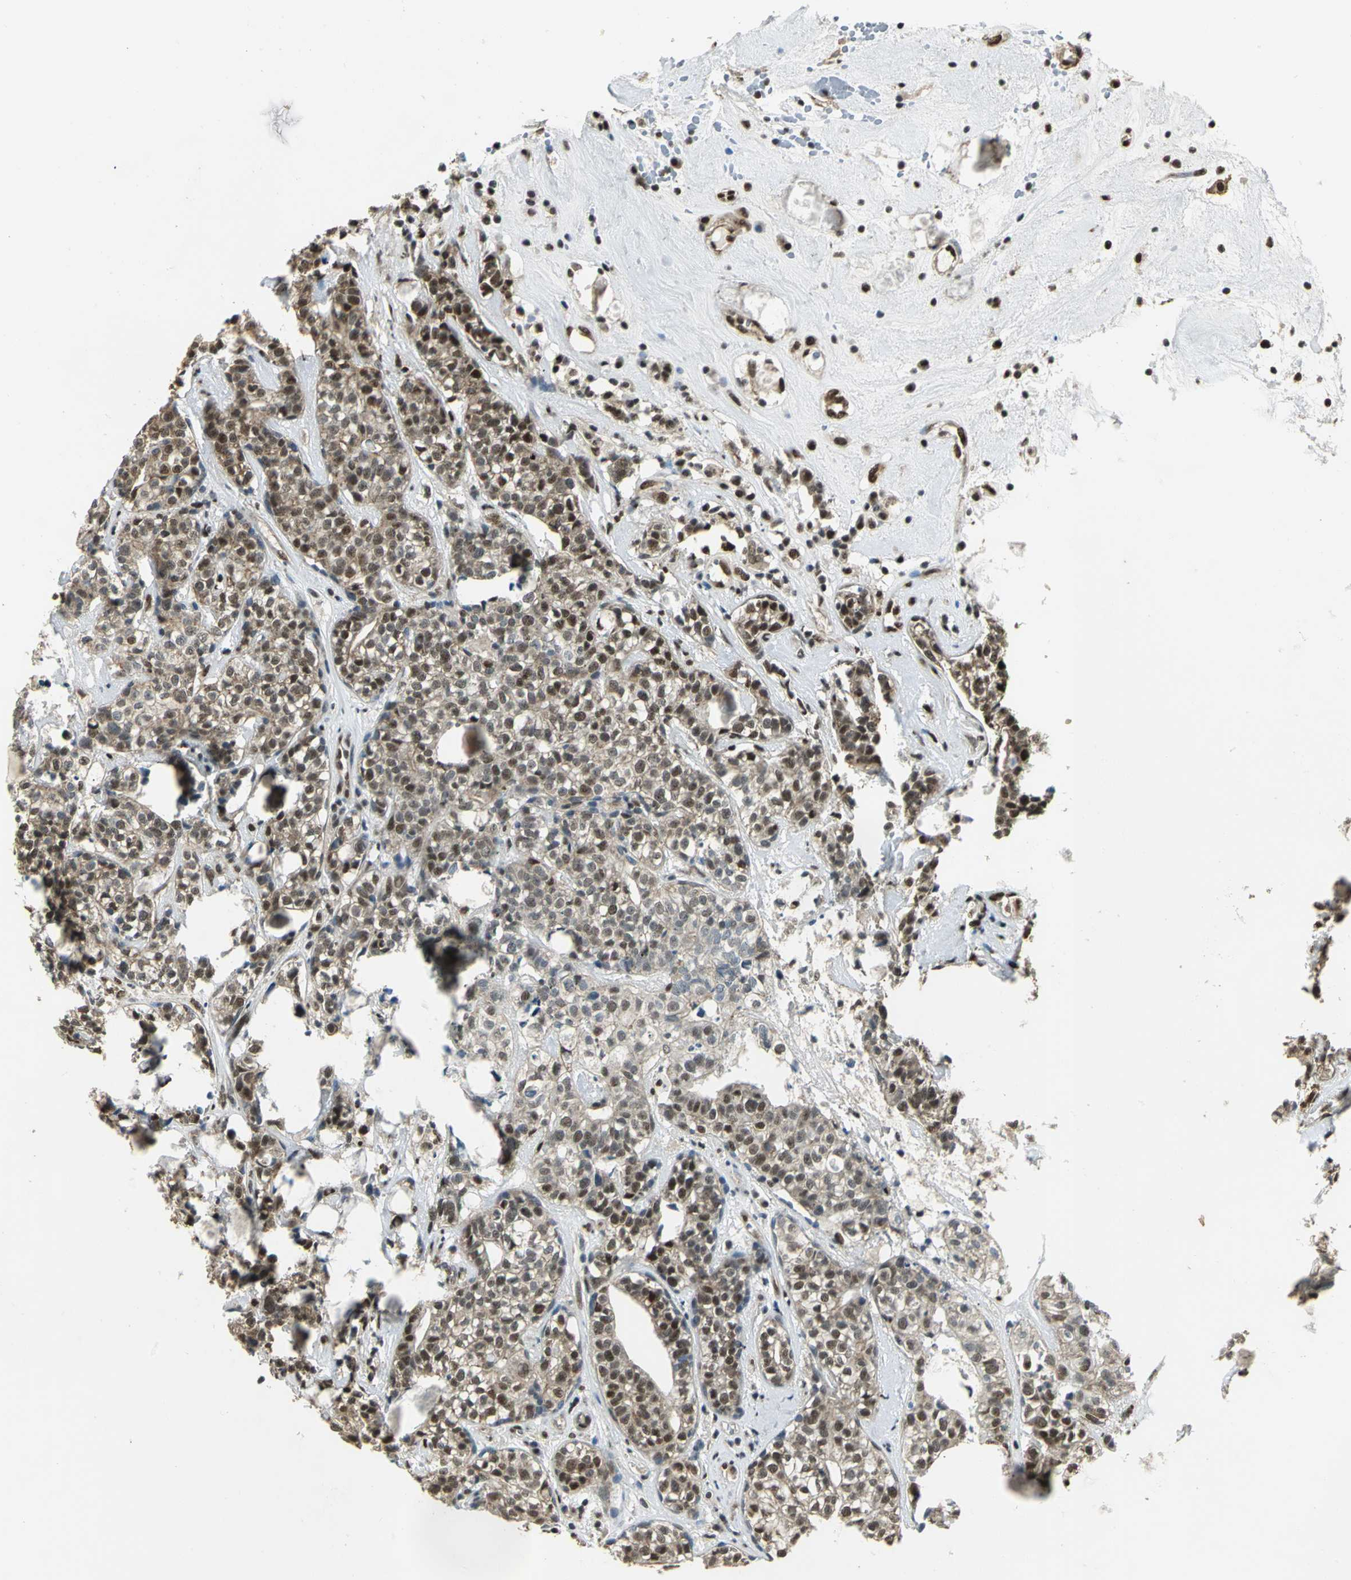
{"staining": {"intensity": "strong", "quantity": "25%-75%", "location": "cytoplasmic/membranous,nuclear"}, "tissue": "head and neck cancer", "cell_type": "Tumor cells", "image_type": "cancer", "snomed": [{"axis": "morphology", "description": "Adenocarcinoma, NOS"}, {"axis": "topography", "description": "Salivary gland"}, {"axis": "topography", "description": "Head-Neck"}], "caption": "Protein expression analysis of human adenocarcinoma (head and neck) reveals strong cytoplasmic/membranous and nuclear positivity in approximately 25%-75% of tumor cells.", "gene": "DDX5", "patient": {"sex": "female", "age": 65}}